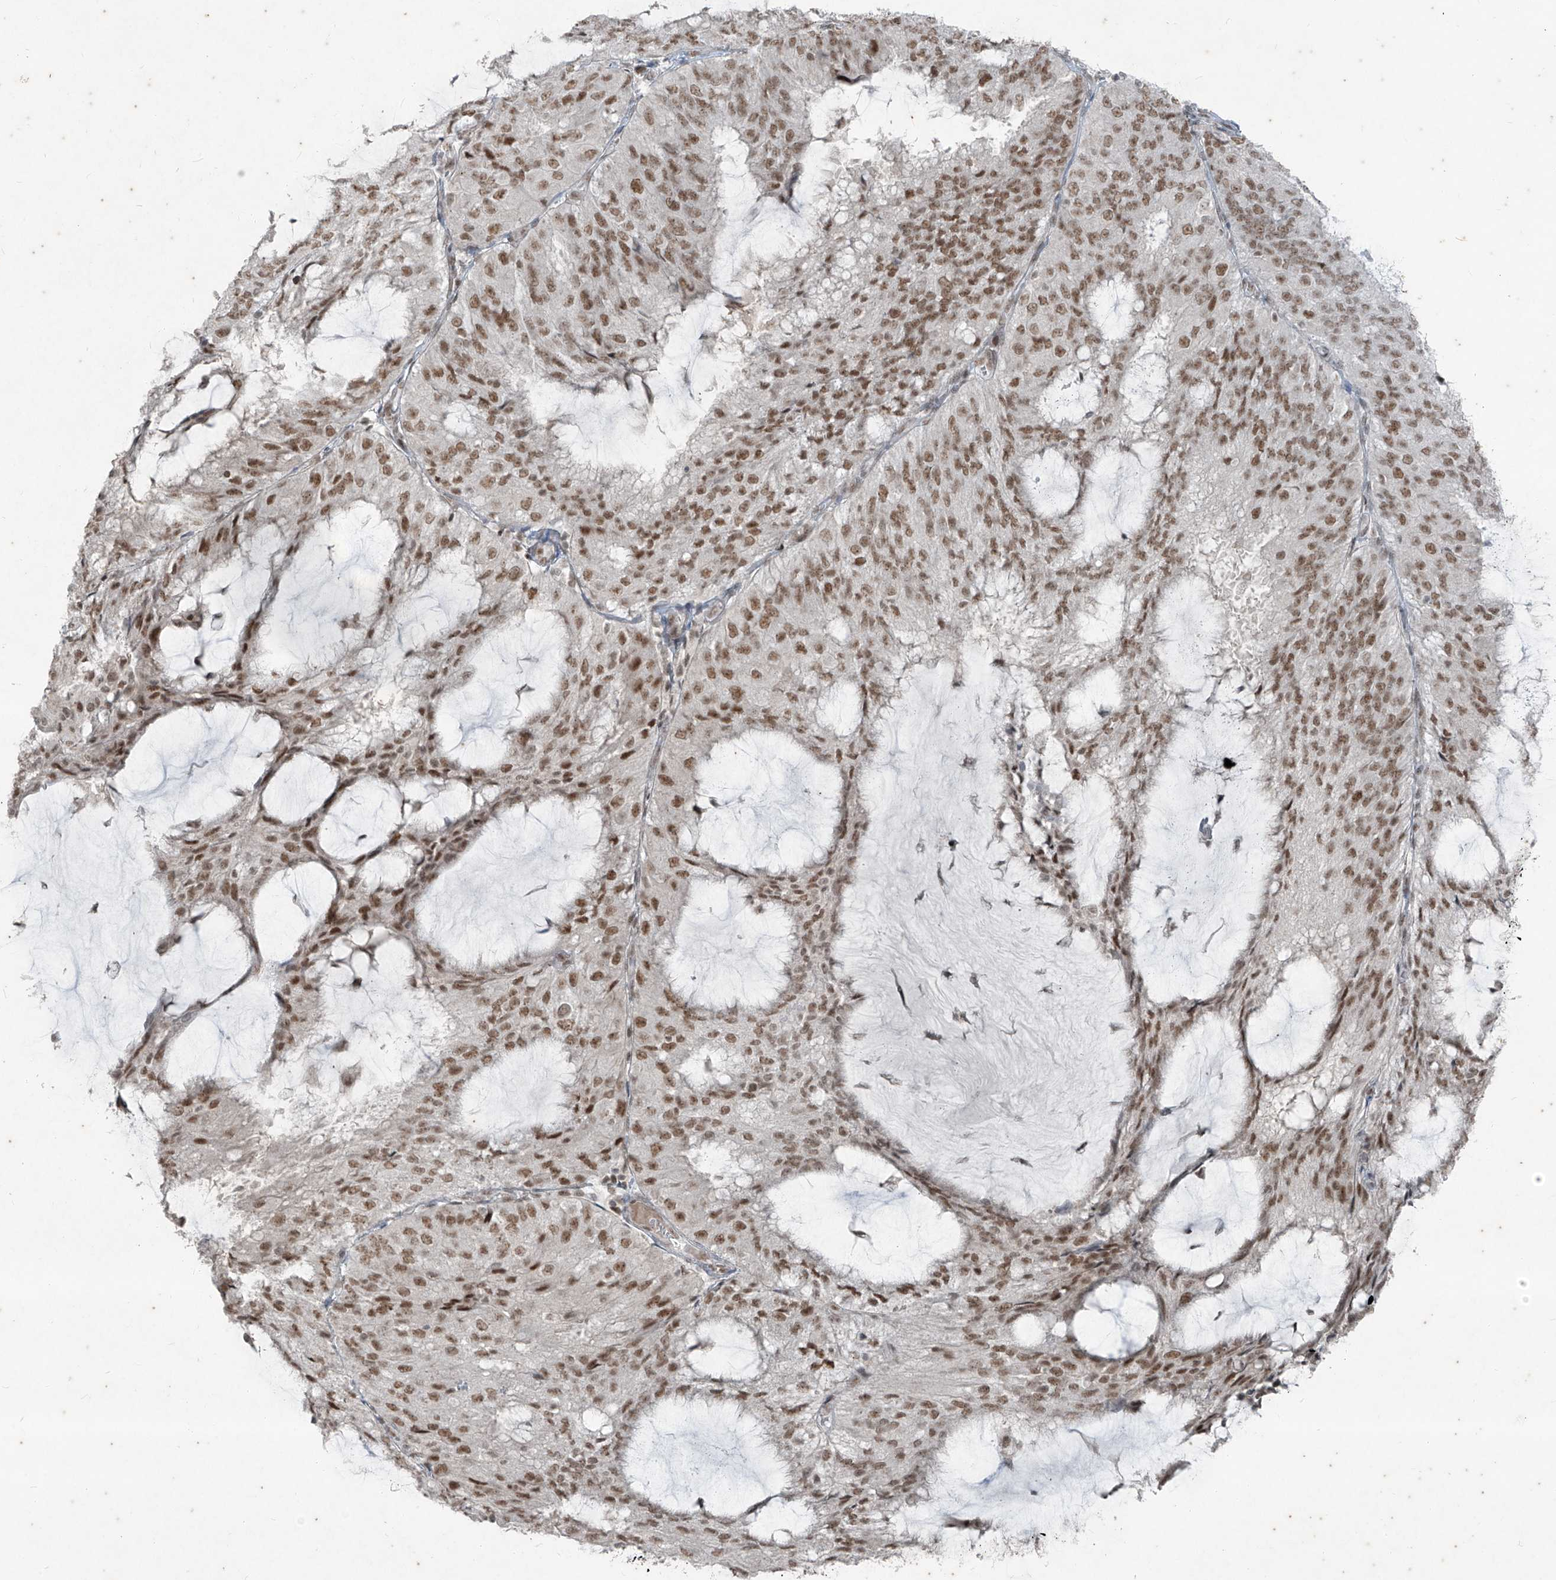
{"staining": {"intensity": "moderate", "quantity": ">75%", "location": "nuclear"}, "tissue": "endometrial cancer", "cell_type": "Tumor cells", "image_type": "cancer", "snomed": [{"axis": "morphology", "description": "Adenocarcinoma, NOS"}, {"axis": "topography", "description": "Endometrium"}], "caption": "Protein positivity by IHC demonstrates moderate nuclear staining in approximately >75% of tumor cells in endometrial cancer.", "gene": "ZNF354B", "patient": {"sex": "female", "age": 81}}